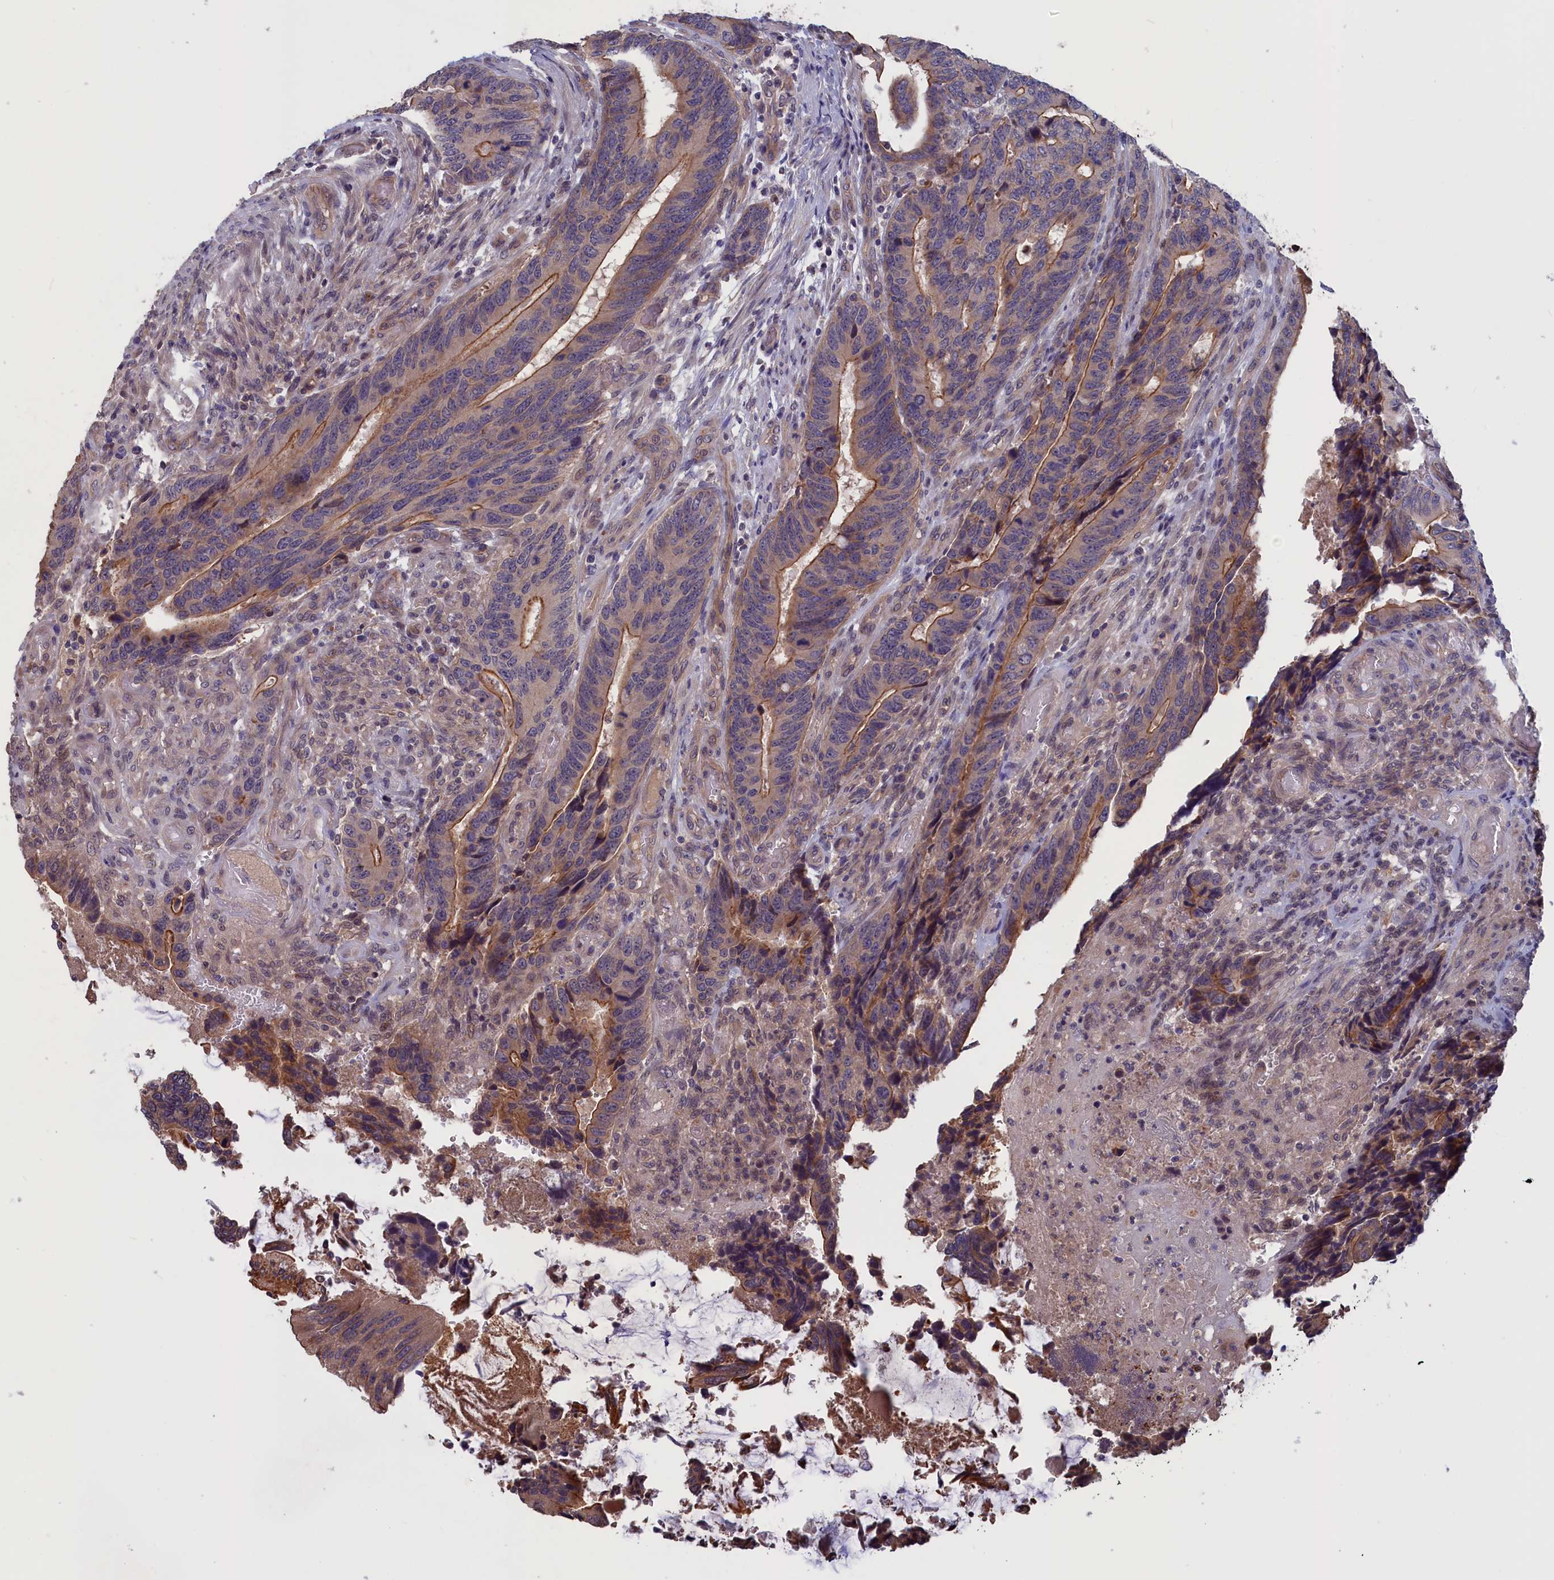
{"staining": {"intensity": "moderate", "quantity": "<25%", "location": "cytoplasmic/membranous"}, "tissue": "colorectal cancer", "cell_type": "Tumor cells", "image_type": "cancer", "snomed": [{"axis": "morphology", "description": "Adenocarcinoma, NOS"}, {"axis": "topography", "description": "Colon"}], "caption": "About <25% of tumor cells in colorectal cancer (adenocarcinoma) show moderate cytoplasmic/membranous protein positivity as visualized by brown immunohistochemical staining.", "gene": "PLP2", "patient": {"sex": "male", "age": 87}}